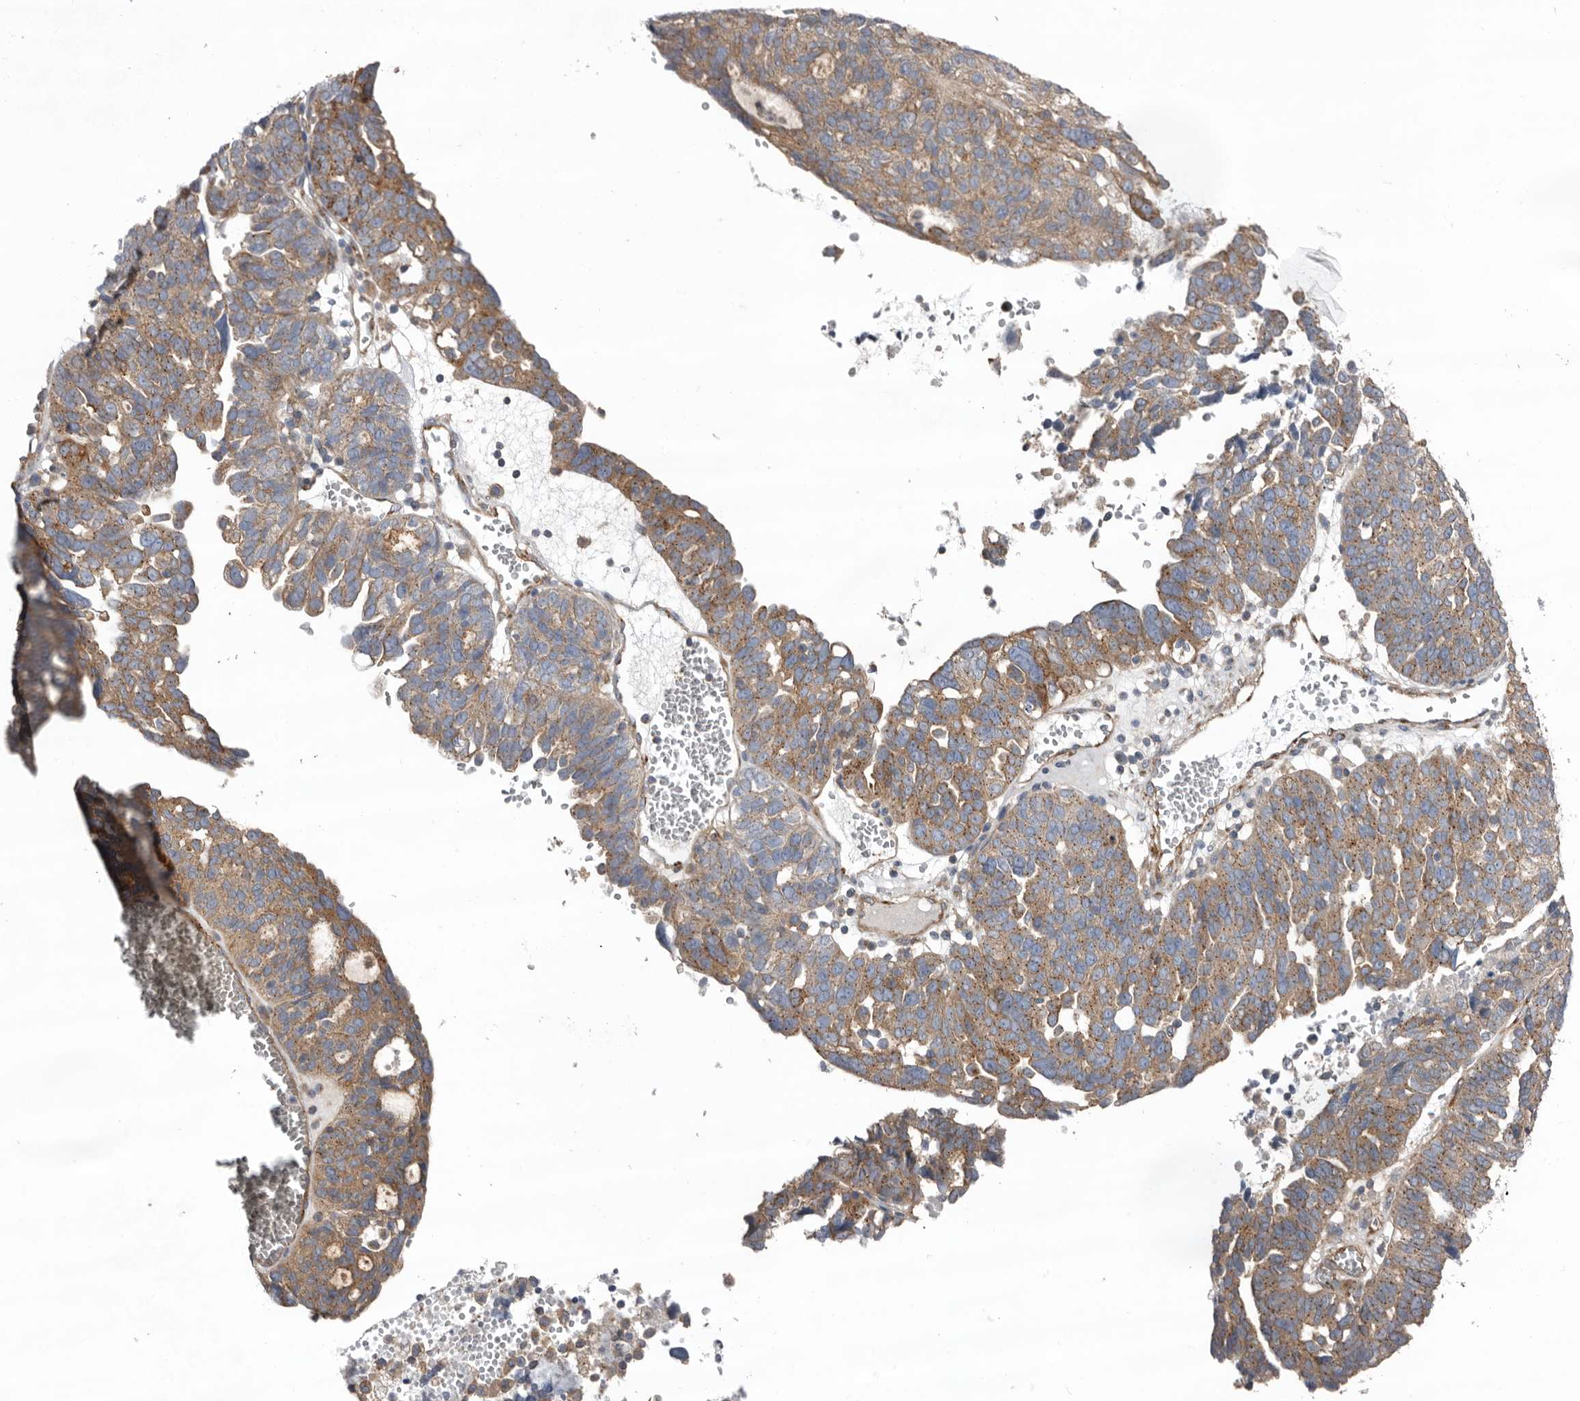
{"staining": {"intensity": "moderate", "quantity": ">75%", "location": "cytoplasmic/membranous"}, "tissue": "ovarian cancer", "cell_type": "Tumor cells", "image_type": "cancer", "snomed": [{"axis": "morphology", "description": "Cystadenocarcinoma, serous, NOS"}, {"axis": "topography", "description": "Ovary"}], "caption": "Immunohistochemistry (IHC) histopathology image of neoplastic tissue: ovarian serous cystadenocarcinoma stained using immunohistochemistry exhibits medium levels of moderate protein expression localized specifically in the cytoplasmic/membranous of tumor cells, appearing as a cytoplasmic/membranous brown color.", "gene": "LUZP1", "patient": {"sex": "female", "age": 59}}